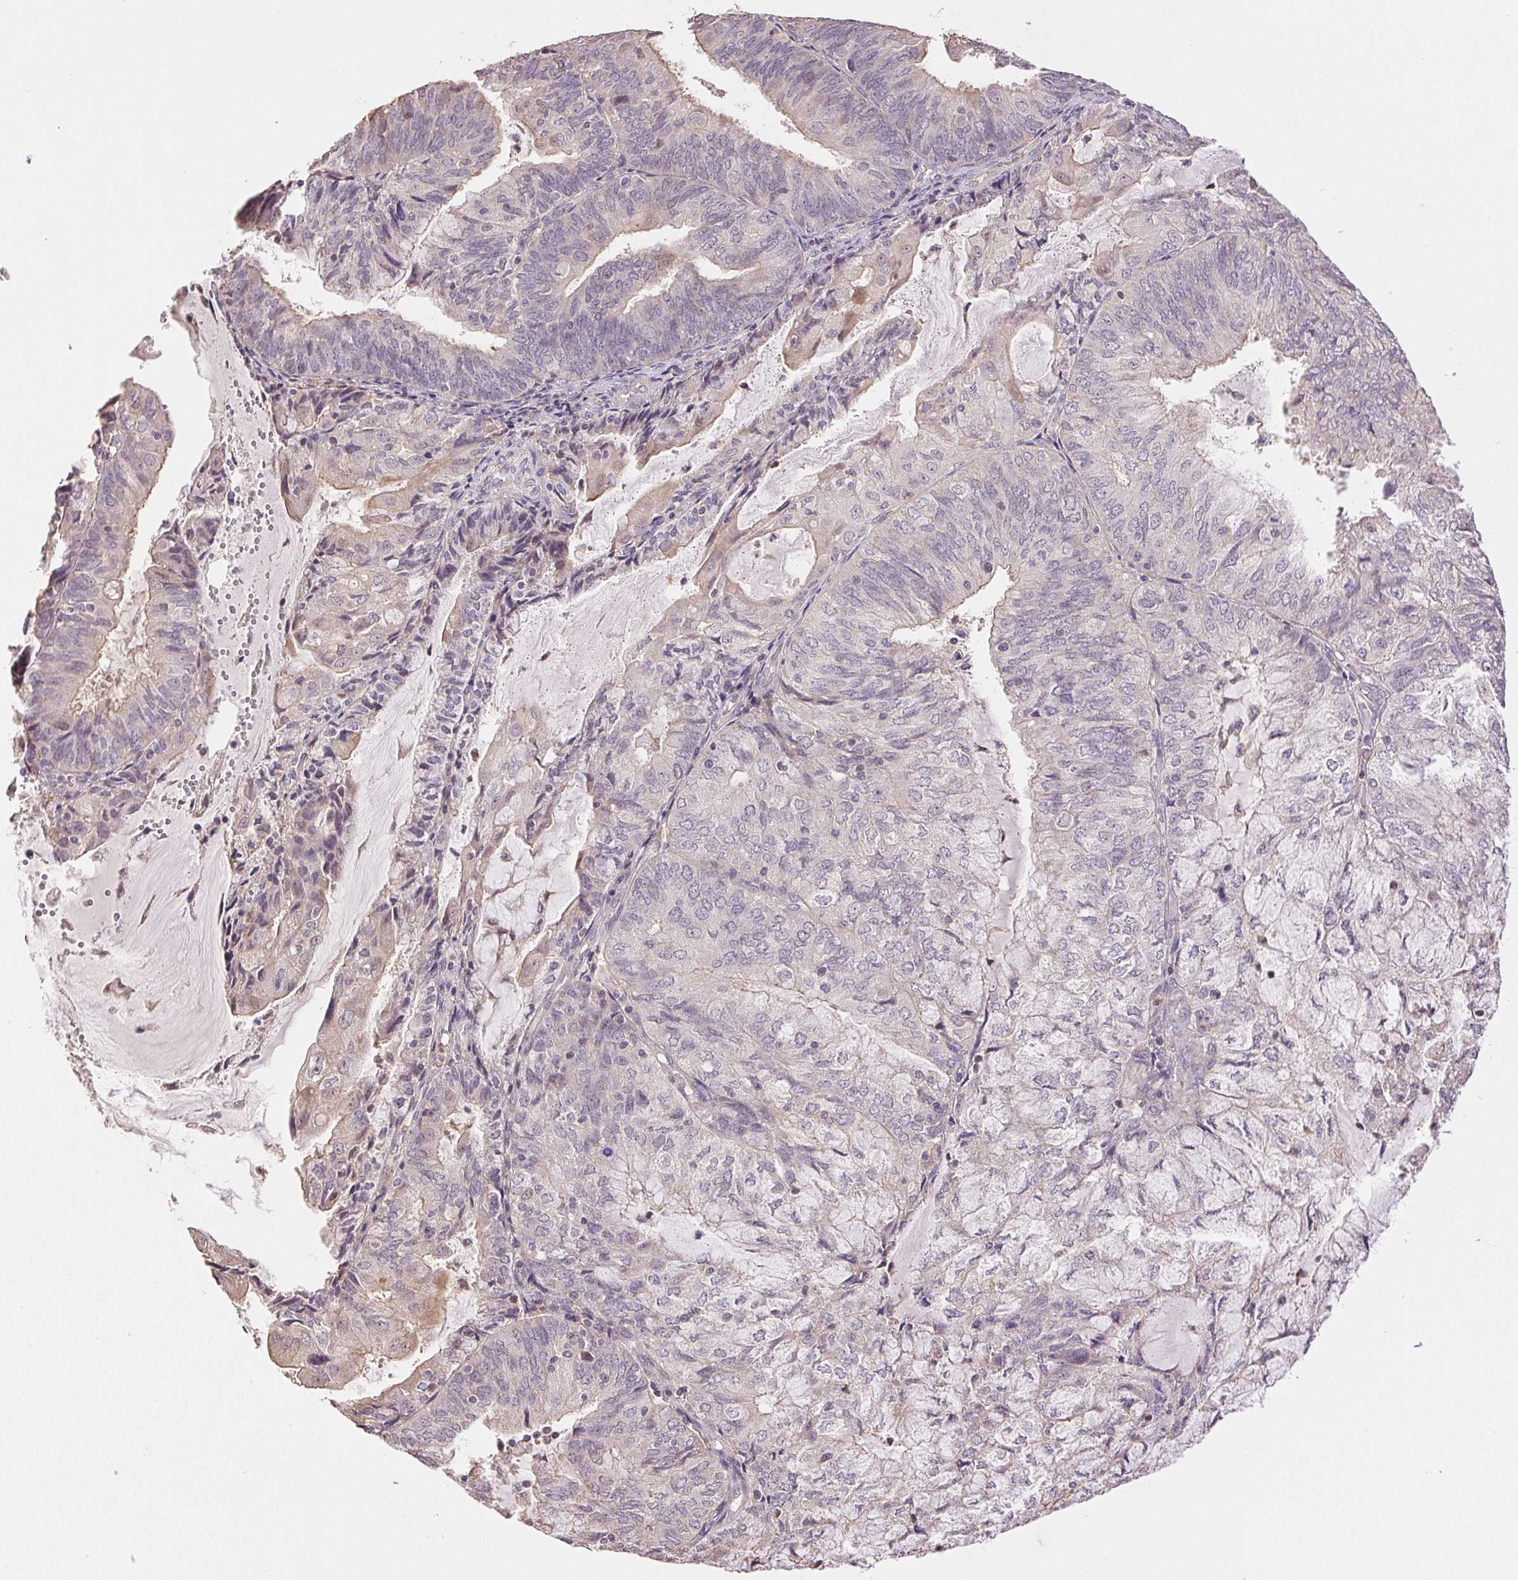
{"staining": {"intensity": "negative", "quantity": "none", "location": "none"}, "tissue": "endometrial cancer", "cell_type": "Tumor cells", "image_type": "cancer", "snomed": [{"axis": "morphology", "description": "Adenocarcinoma, NOS"}, {"axis": "topography", "description": "Endometrium"}], "caption": "Immunohistochemistry photomicrograph of endometrial cancer stained for a protein (brown), which shows no positivity in tumor cells. Nuclei are stained in blue.", "gene": "TMEM253", "patient": {"sex": "female", "age": 81}}